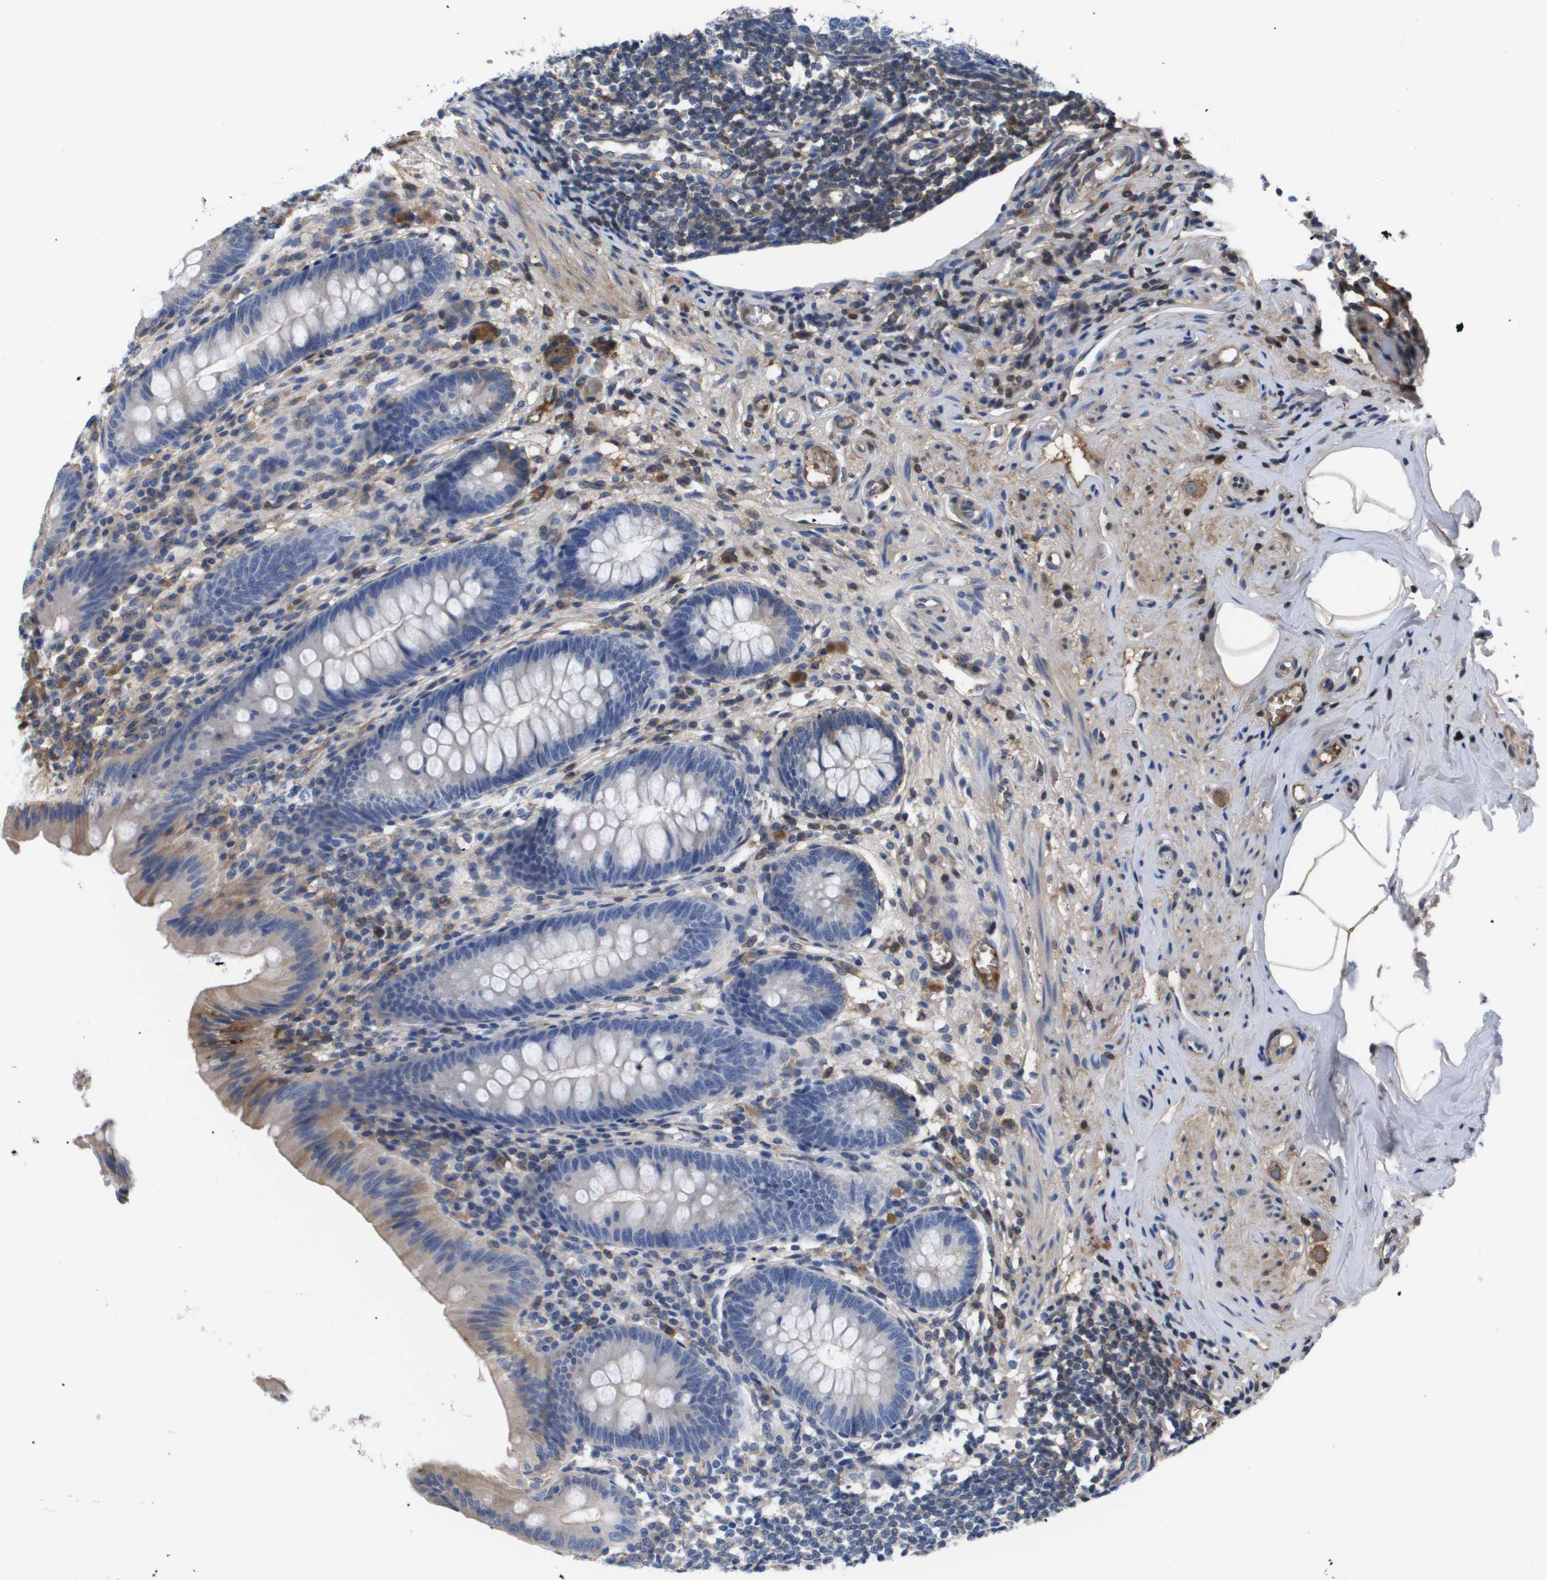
{"staining": {"intensity": "weak", "quantity": "<25%", "location": "cytoplasmic/membranous"}, "tissue": "appendix", "cell_type": "Glandular cells", "image_type": "normal", "snomed": [{"axis": "morphology", "description": "Normal tissue, NOS"}, {"axis": "topography", "description": "Appendix"}], "caption": "This is an immunohistochemistry micrograph of benign human appendix. There is no staining in glandular cells.", "gene": "SERPINA6", "patient": {"sex": "male", "age": 56}}